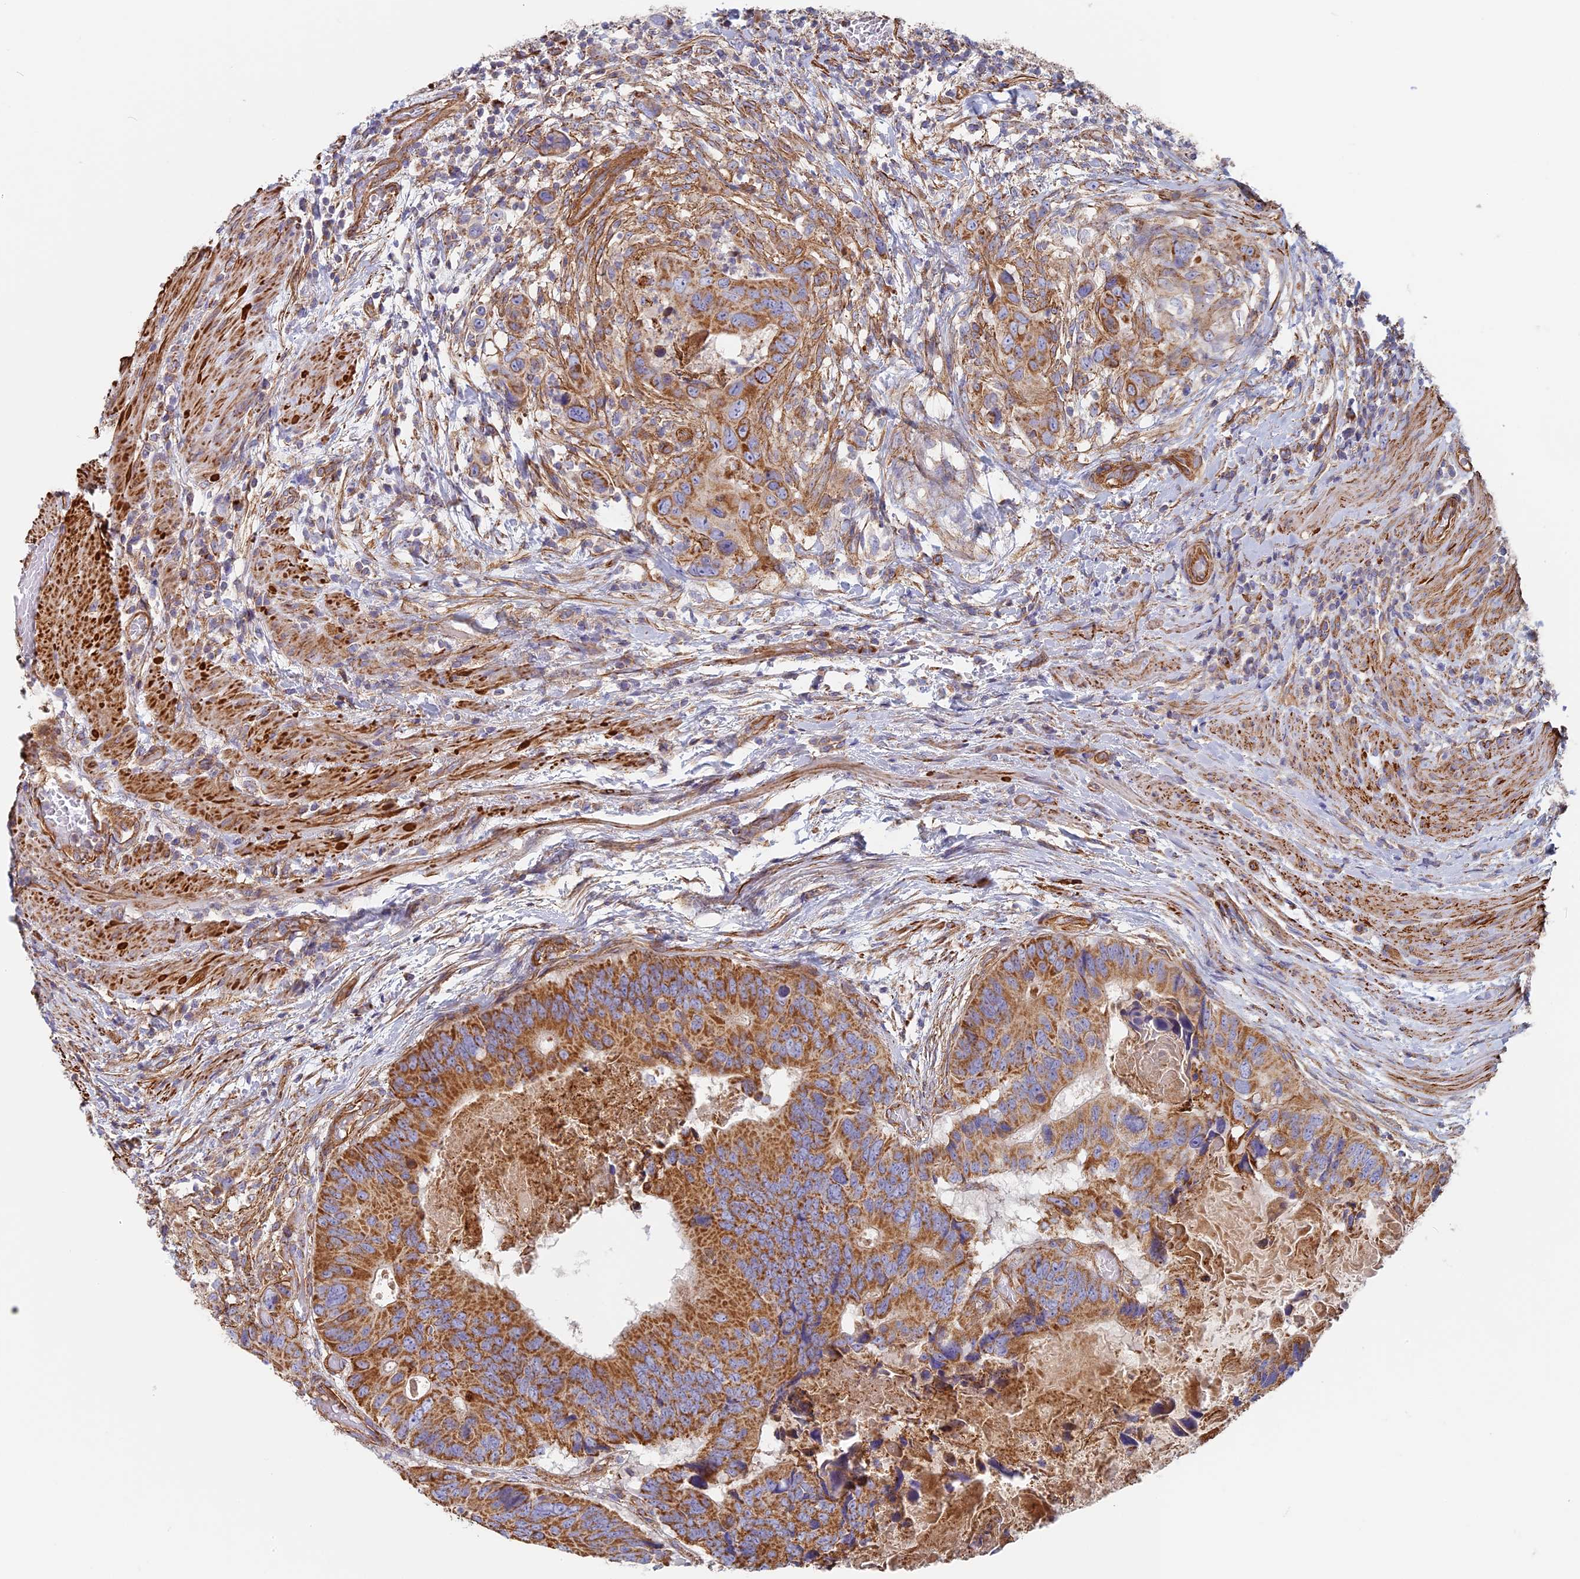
{"staining": {"intensity": "moderate", "quantity": ">75%", "location": "cytoplasmic/membranous"}, "tissue": "colorectal cancer", "cell_type": "Tumor cells", "image_type": "cancer", "snomed": [{"axis": "morphology", "description": "Adenocarcinoma, NOS"}, {"axis": "topography", "description": "Colon"}], "caption": "Immunohistochemical staining of colorectal cancer (adenocarcinoma) demonstrates medium levels of moderate cytoplasmic/membranous protein staining in about >75% of tumor cells. Nuclei are stained in blue.", "gene": "DDA1", "patient": {"sex": "male", "age": 84}}